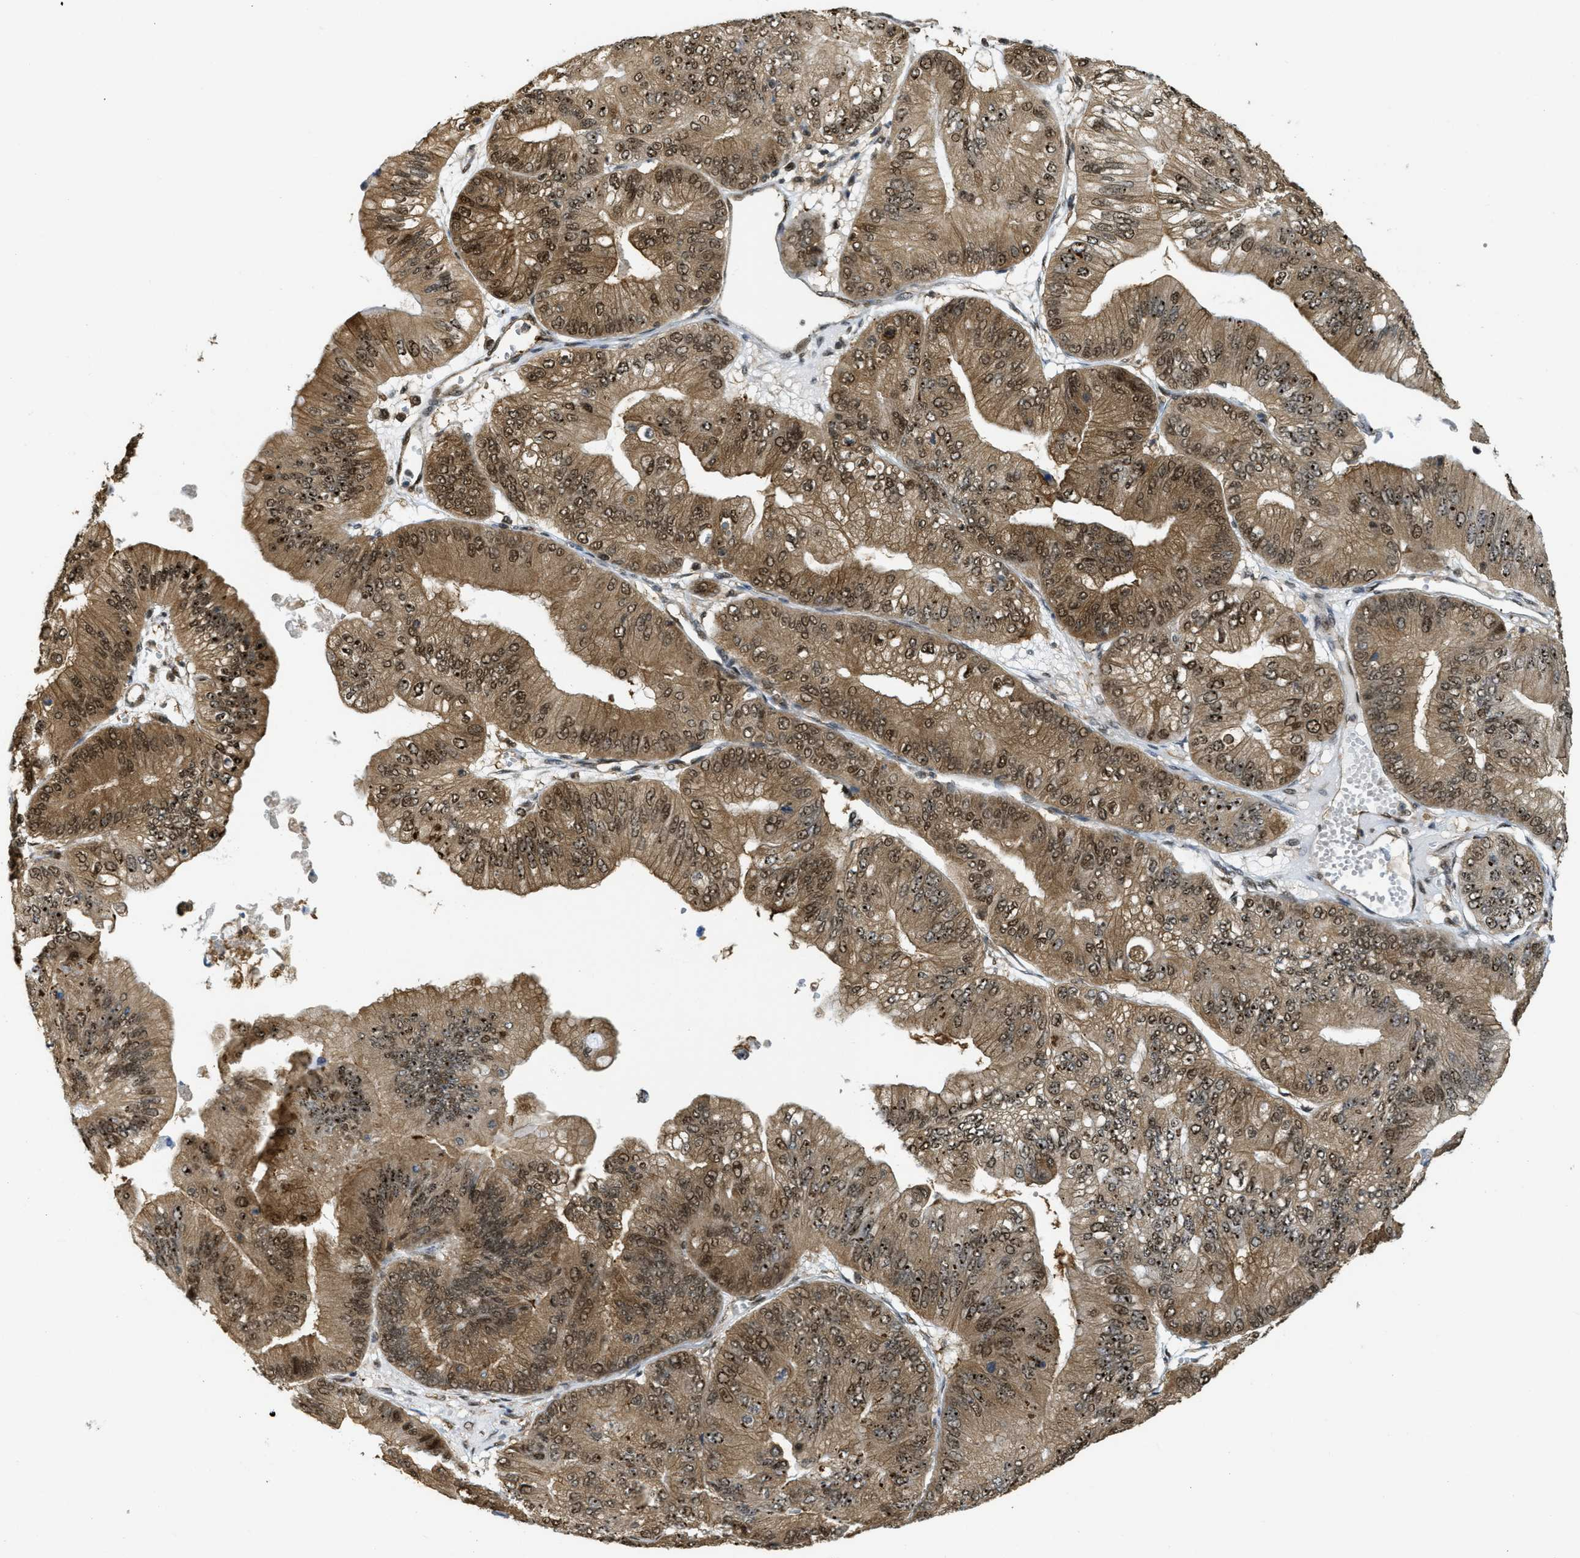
{"staining": {"intensity": "strong", "quantity": ">75%", "location": "cytoplasmic/membranous,nuclear"}, "tissue": "ovarian cancer", "cell_type": "Tumor cells", "image_type": "cancer", "snomed": [{"axis": "morphology", "description": "Cystadenocarcinoma, mucinous, NOS"}, {"axis": "topography", "description": "Ovary"}], "caption": "IHC (DAB) staining of ovarian cancer displays strong cytoplasmic/membranous and nuclear protein positivity in approximately >75% of tumor cells.", "gene": "PSMC5", "patient": {"sex": "female", "age": 61}}